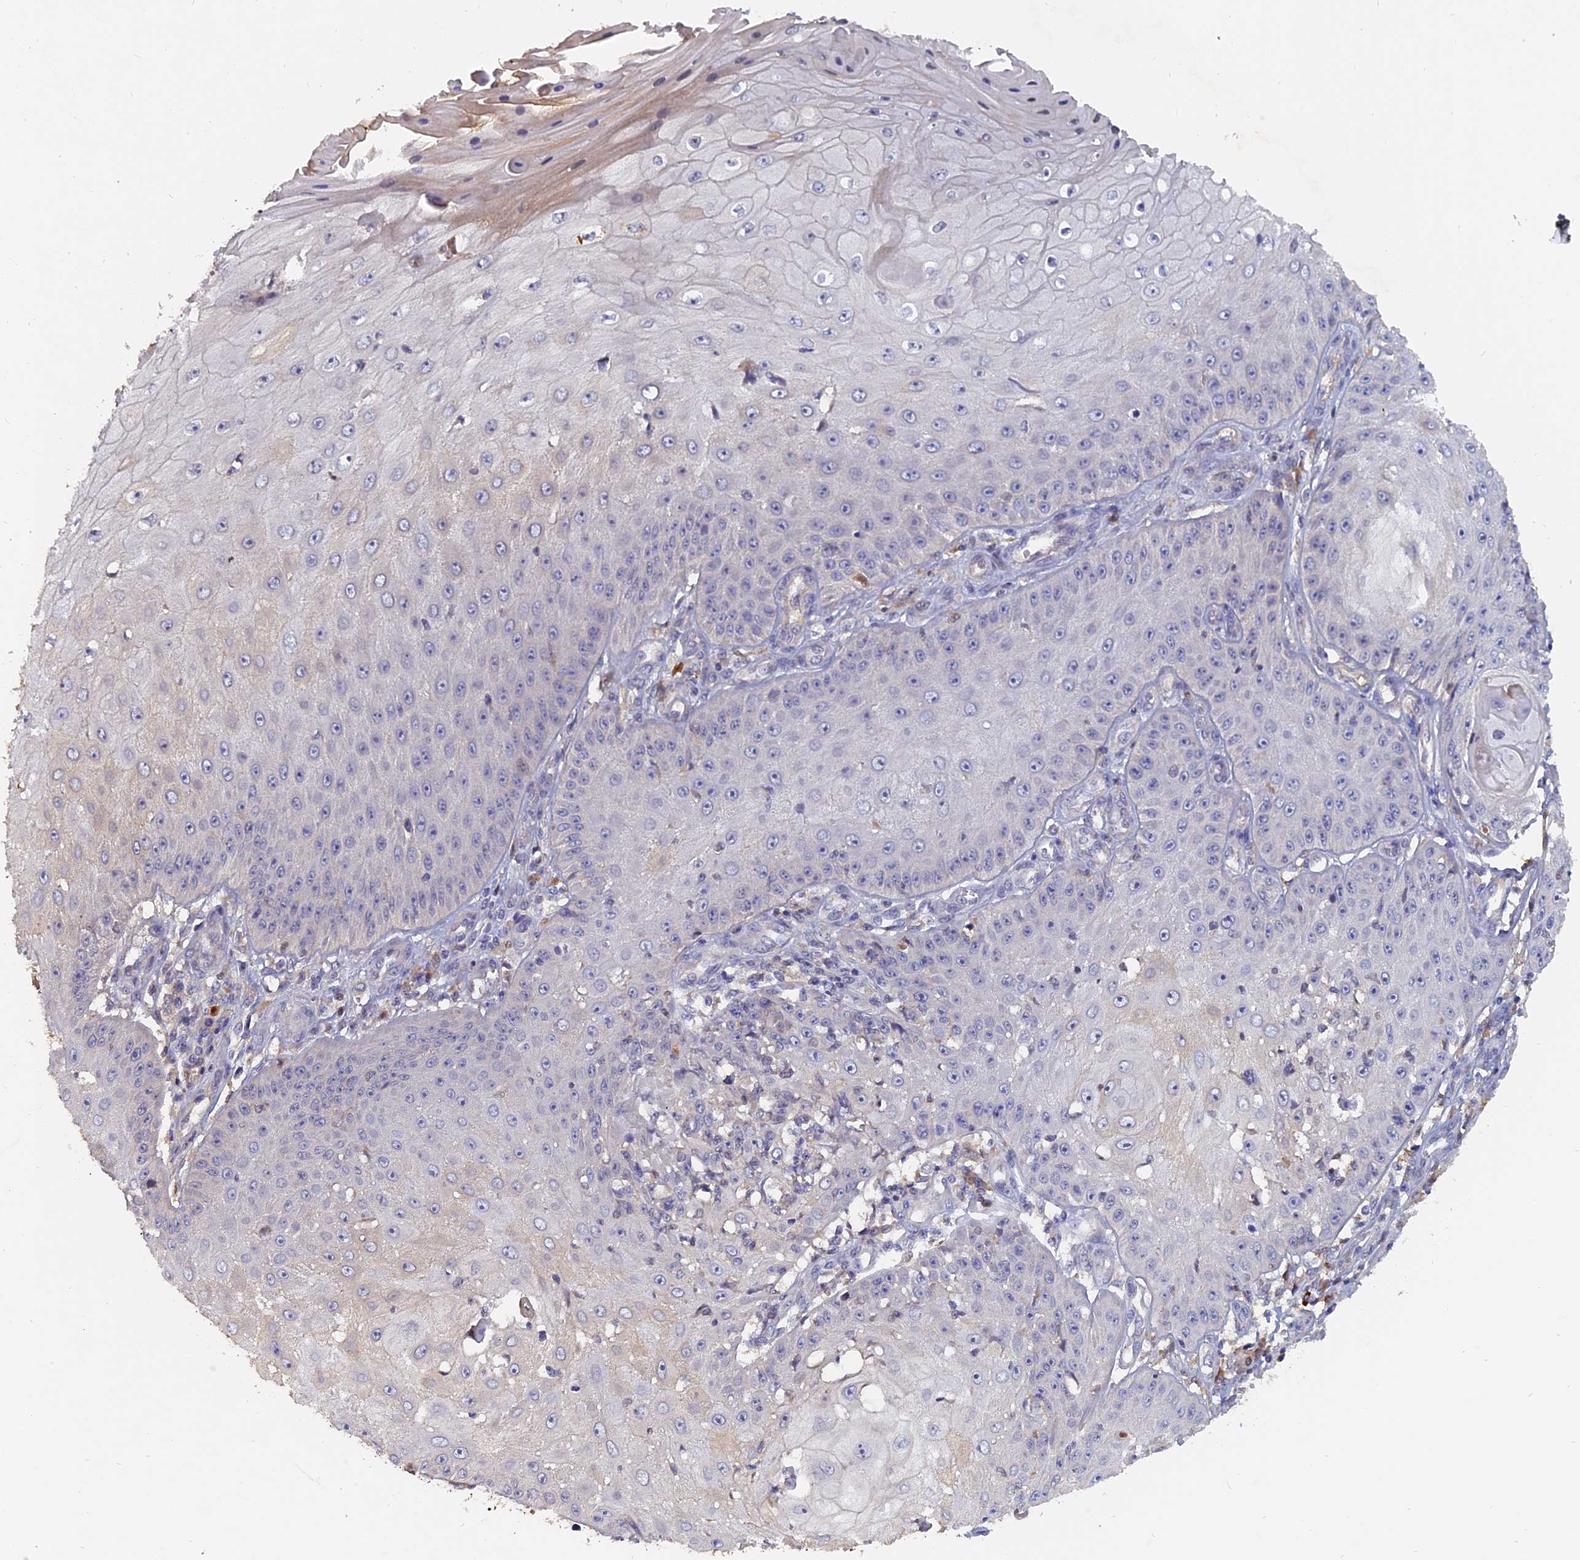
{"staining": {"intensity": "negative", "quantity": "none", "location": "none"}, "tissue": "skin cancer", "cell_type": "Tumor cells", "image_type": "cancer", "snomed": [{"axis": "morphology", "description": "Squamous cell carcinoma, NOS"}, {"axis": "topography", "description": "Skin"}], "caption": "A high-resolution histopathology image shows immunohistochemistry (IHC) staining of skin cancer (squamous cell carcinoma), which shows no significant positivity in tumor cells.", "gene": "SLC33A1", "patient": {"sex": "male", "age": 70}}